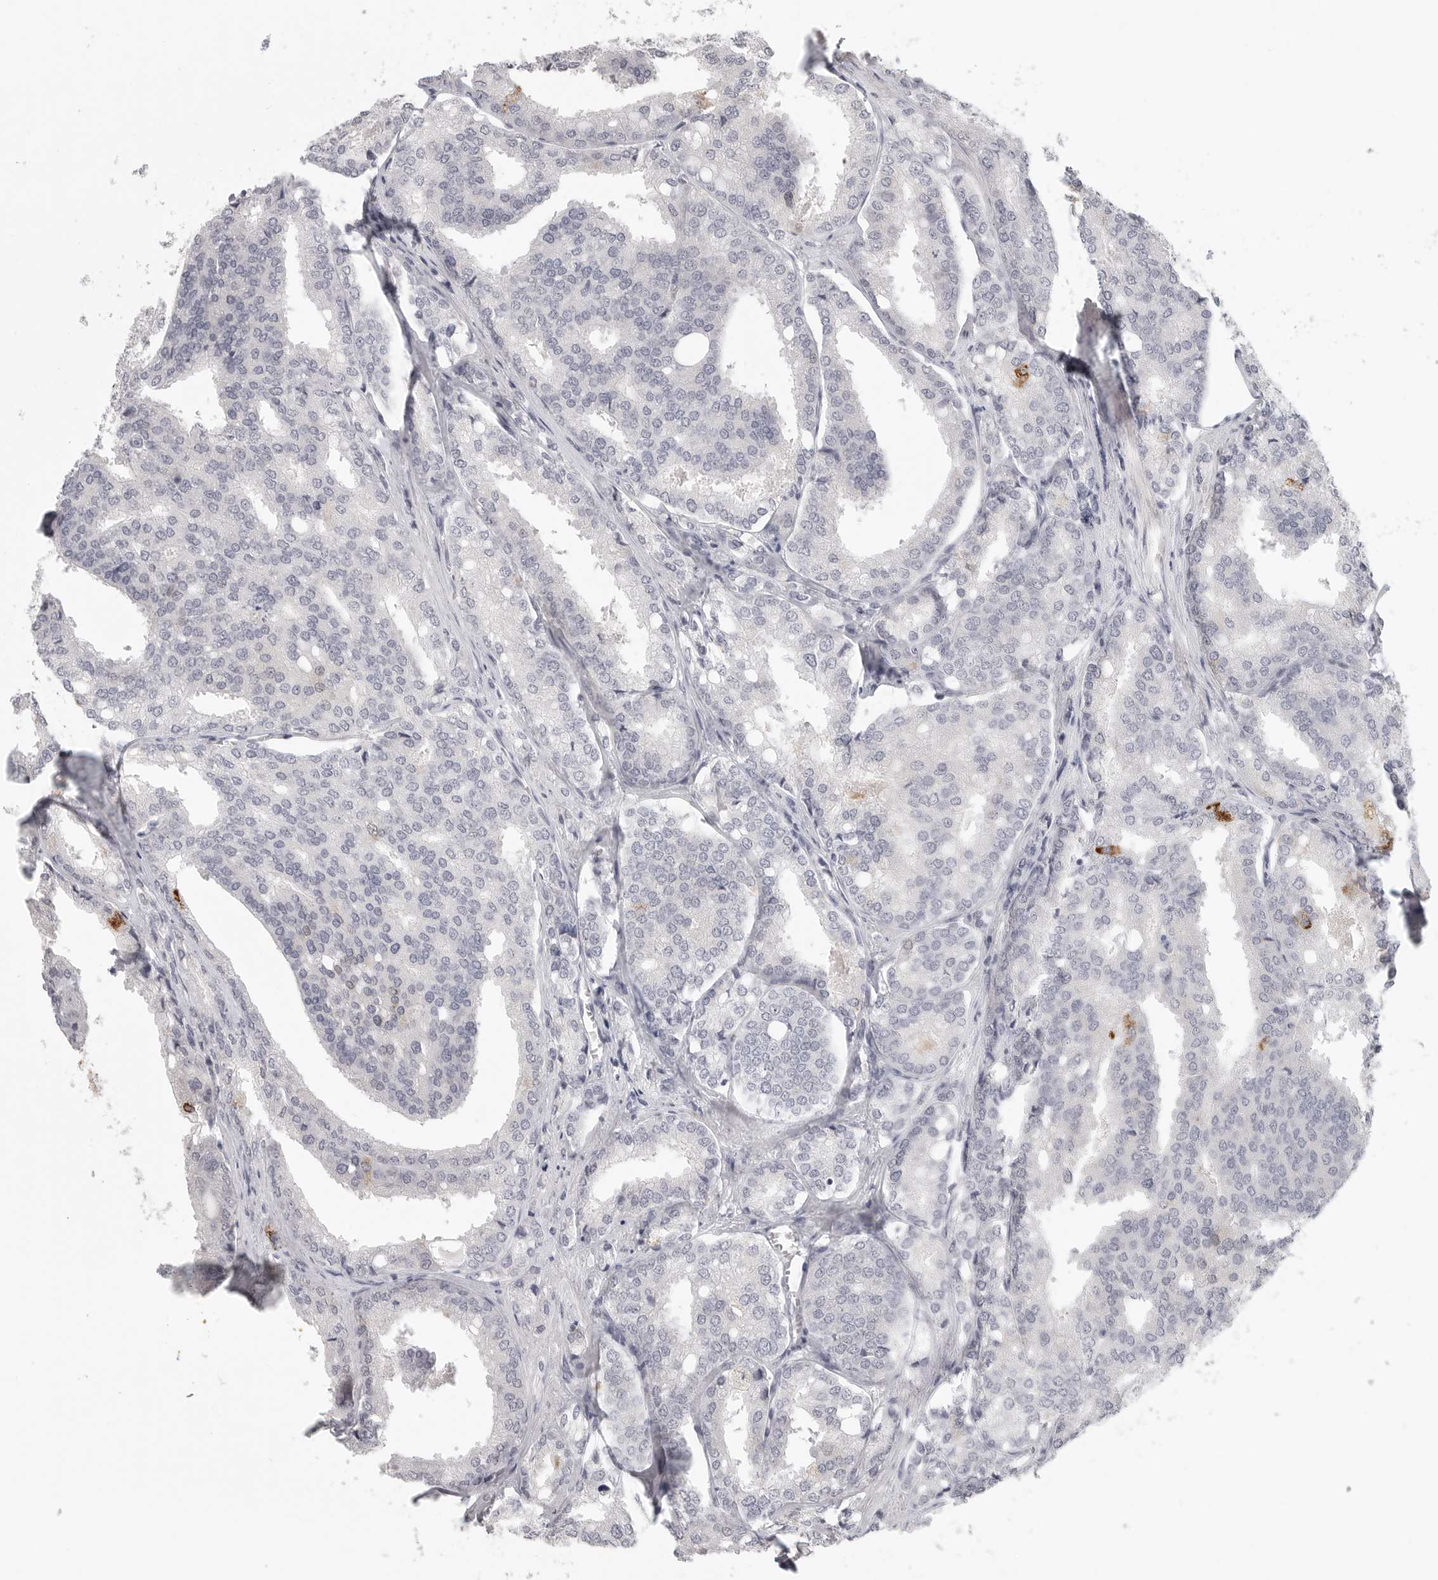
{"staining": {"intensity": "strong", "quantity": "<25%", "location": "cytoplasmic/membranous"}, "tissue": "prostate cancer", "cell_type": "Tumor cells", "image_type": "cancer", "snomed": [{"axis": "morphology", "description": "Adenocarcinoma, High grade"}, {"axis": "topography", "description": "Prostate"}], "caption": "DAB immunohistochemical staining of prostate high-grade adenocarcinoma reveals strong cytoplasmic/membranous protein positivity in about <25% of tumor cells.", "gene": "HMGCS2", "patient": {"sex": "male", "age": 50}}